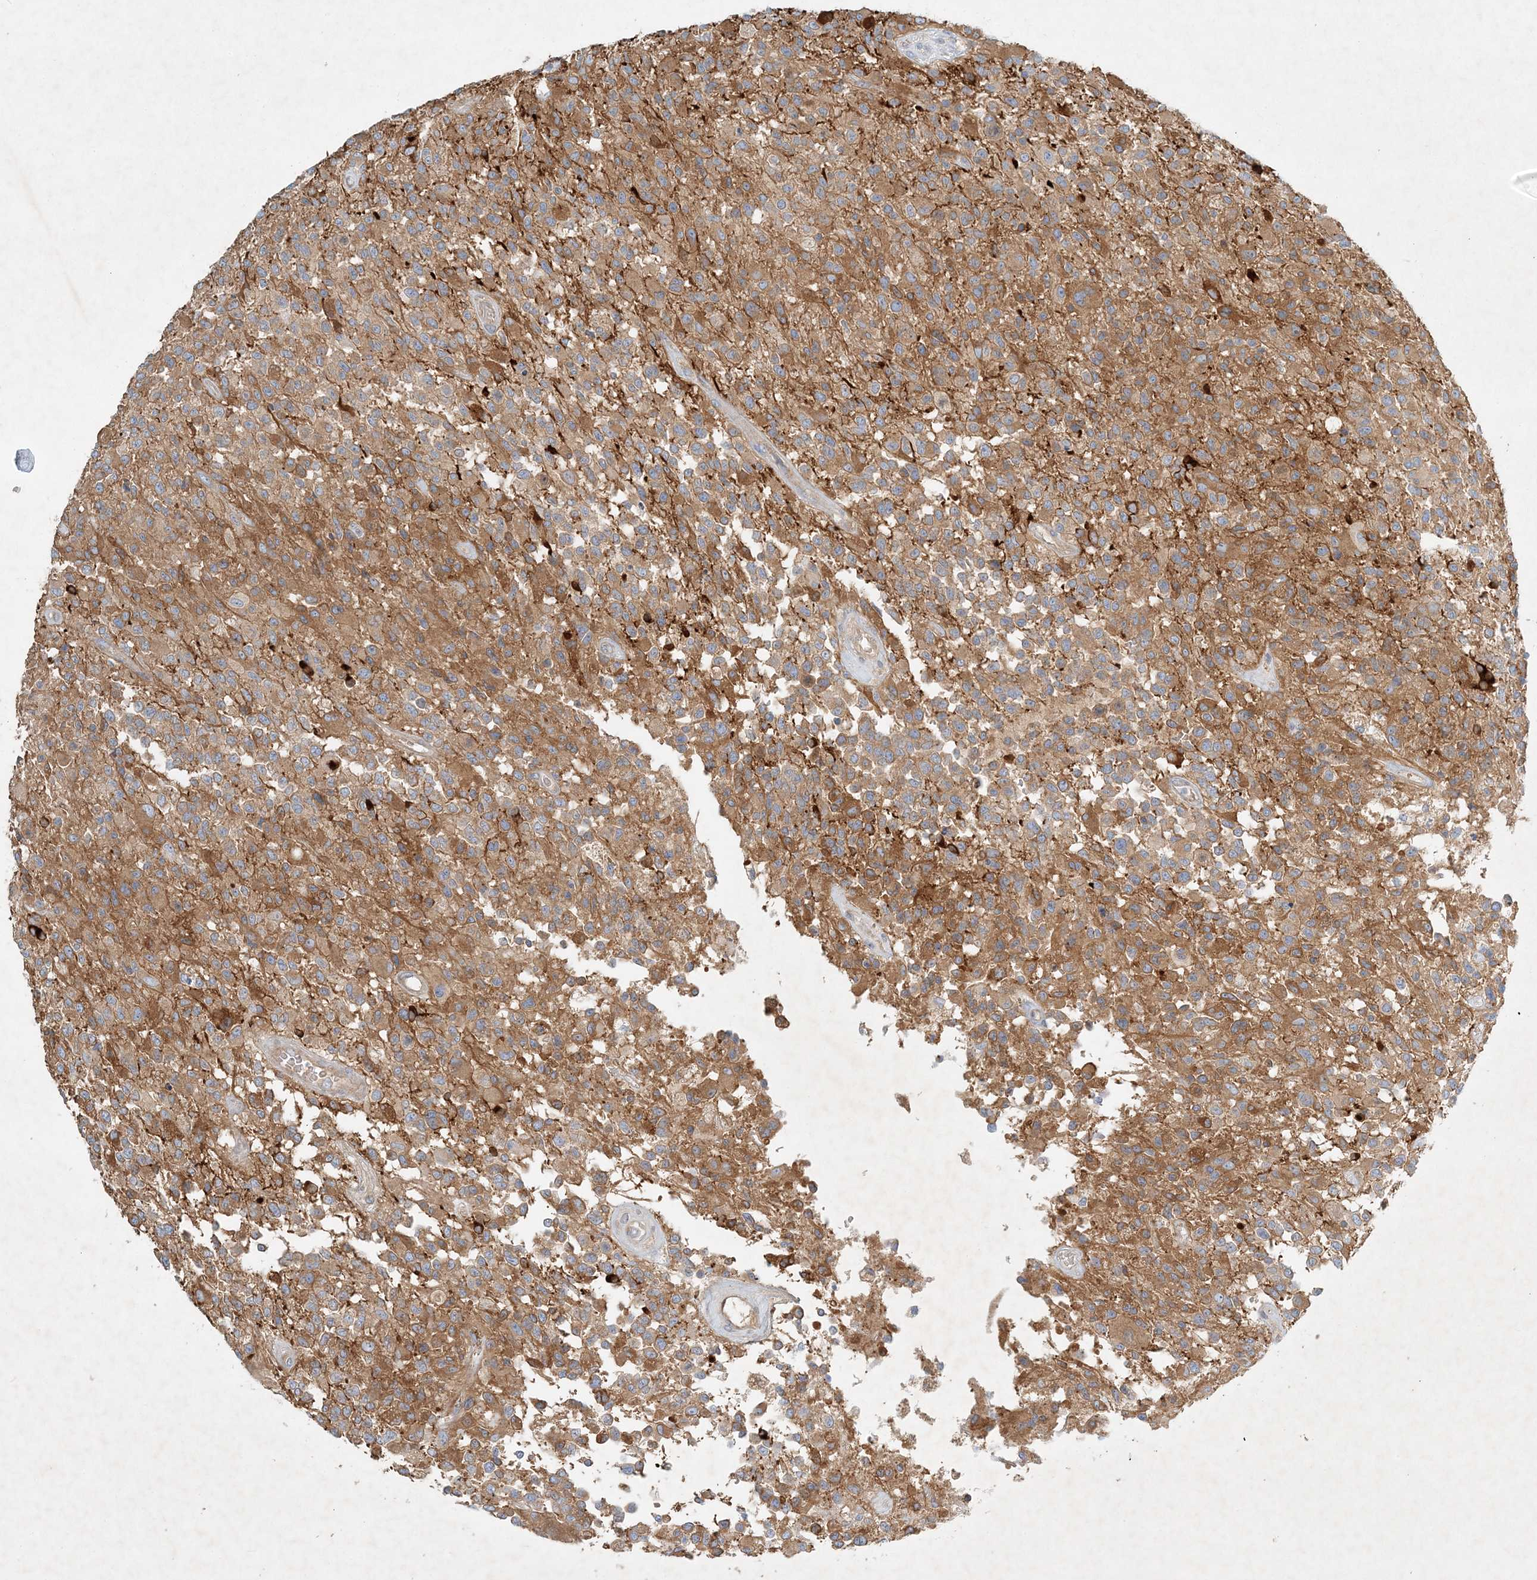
{"staining": {"intensity": "weak", "quantity": ">75%", "location": "cytoplasmic/membranous"}, "tissue": "glioma", "cell_type": "Tumor cells", "image_type": "cancer", "snomed": [{"axis": "morphology", "description": "Glioma, malignant, High grade"}, {"axis": "morphology", "description": "Glioblastoma, NOS"}, {"axis": "topography", "description": "Brain"}], "caption": "IHC histopathology image of neoplastic tissue: human glioma stained using immunohistochemistry (IHC) demonstrates low levels of weak protein expression localized specifically in the cytoplasmic/membranous of tumor cells, appearing as a cytoplasmic/membranous brown color.", "gene": "STK11IP", "patient": {"sex": "male", "age": 60}}